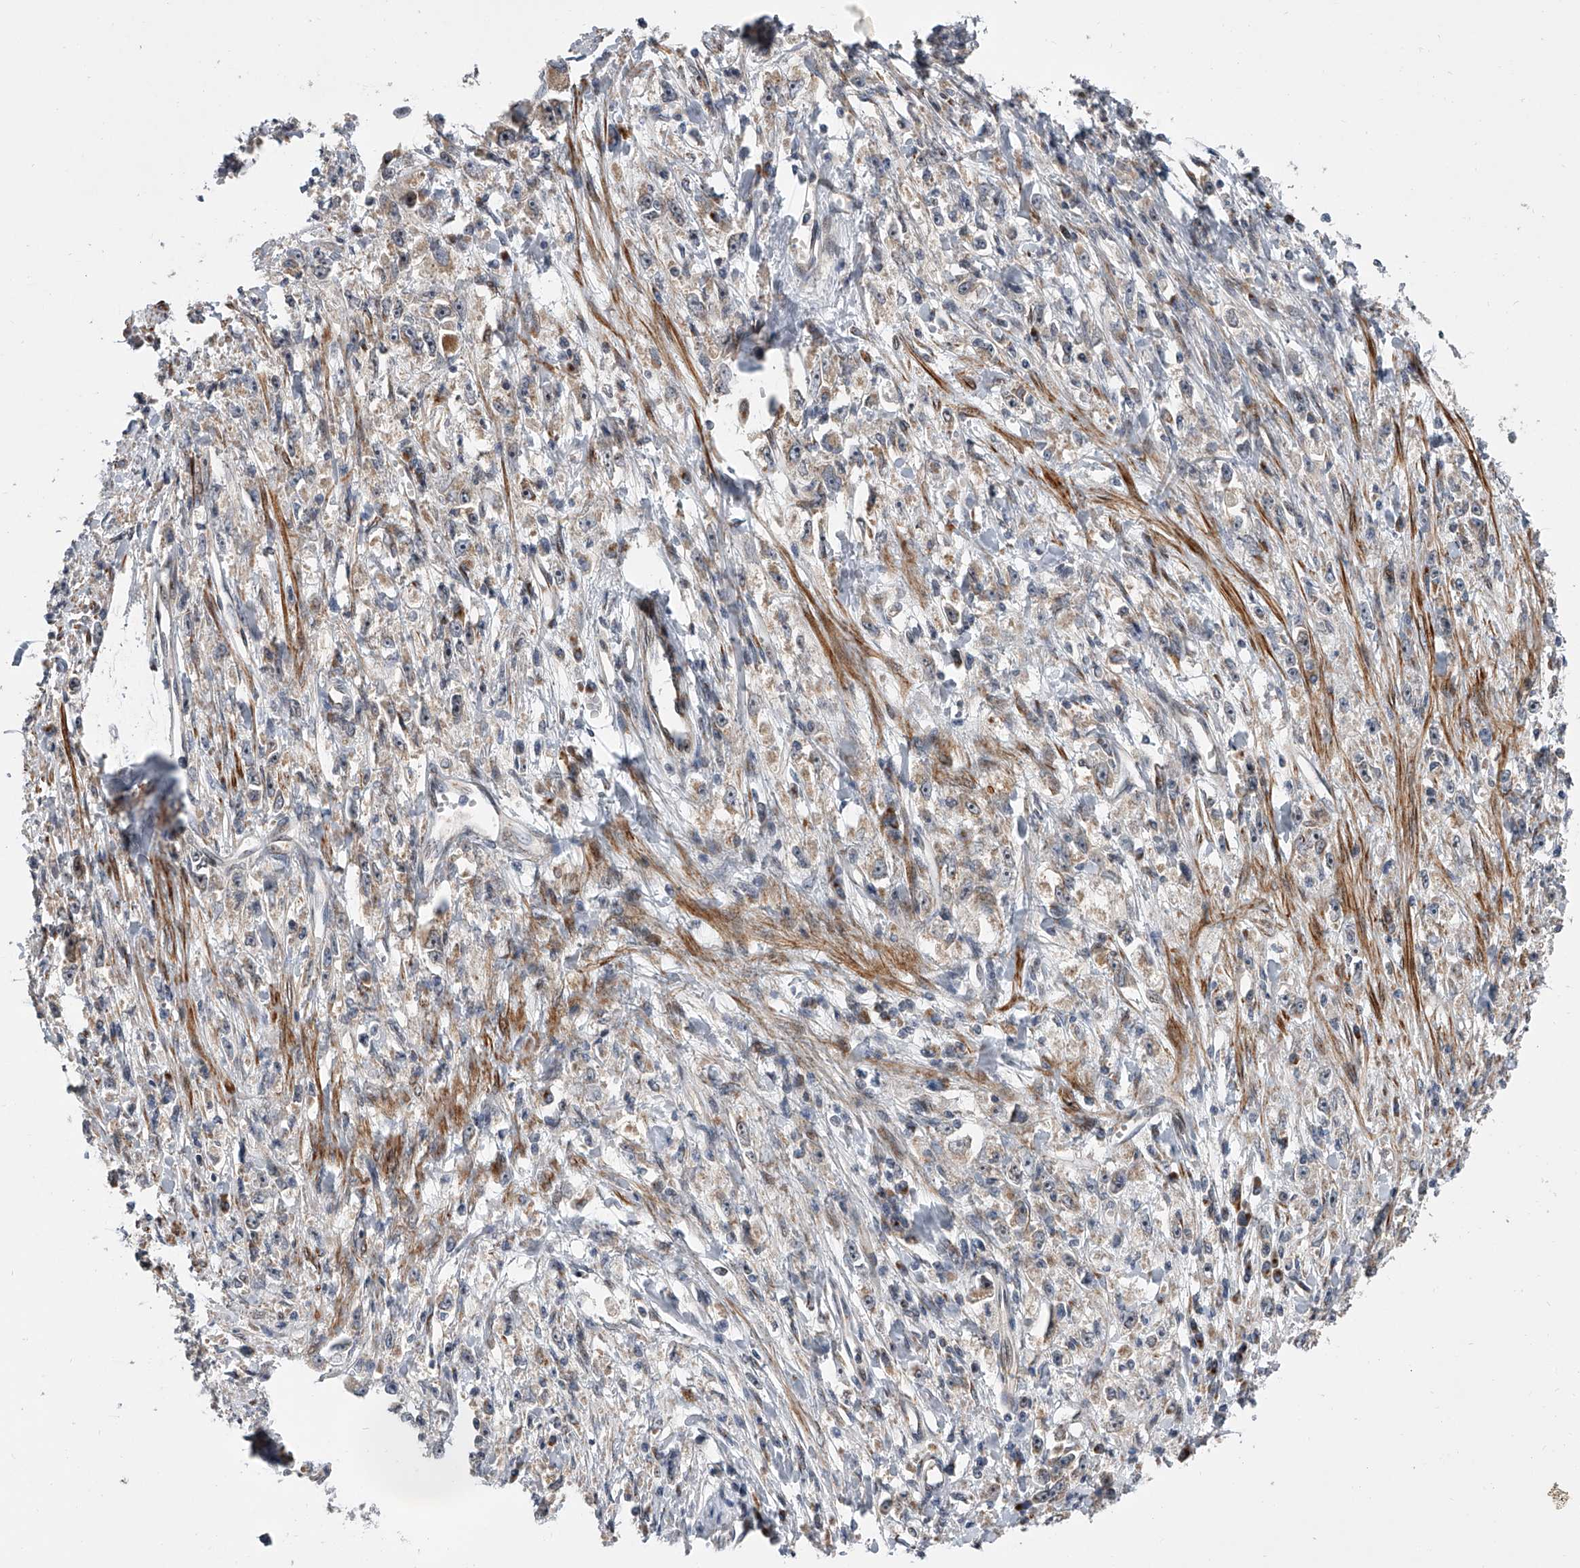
{"staining": {"intensity": "moderate", "quantity": "<25%", "location": "cytoplasmic/membranous"}, "tissue": "stomach cancer", "cell_type": "Tumor cells", "image_type": "cancer", "snomed": [{"axis": "morphology", "description": "Adenocarcinoma, NOS"}, {"axis": "topography", "description": "Stomach"}], "caption": "Immunohistochemistry (IHC) (DAB) staining of human adenocarcinoma (stomach) shows moderate cytoplasmic/membranous protein expression in approximately <25% of tumor cells.", "gene": "DLGAP2", "patient": {"sex": "female", "age": 59}}